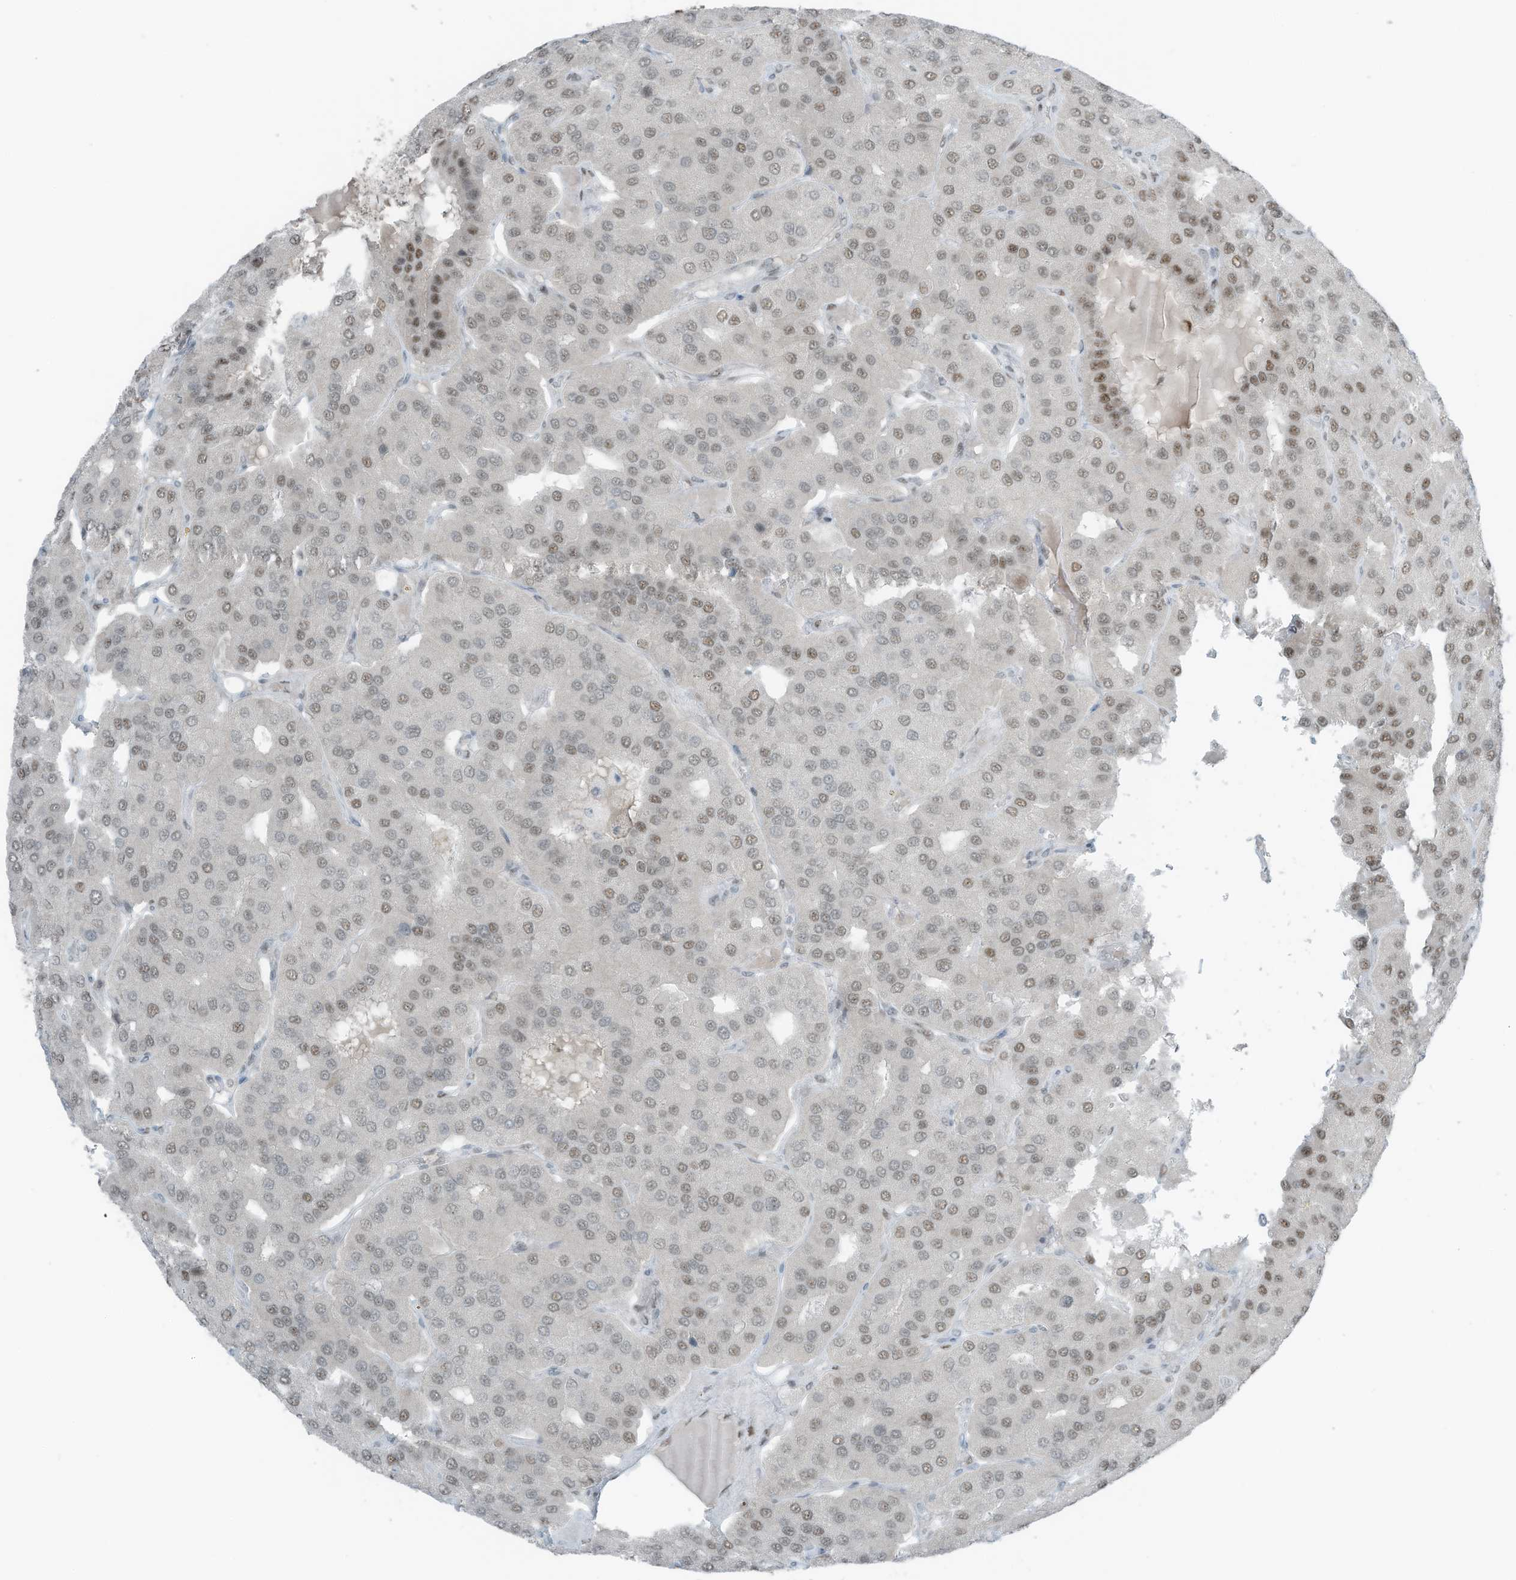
{"staining": {"intensity": "weak", "quantity": ">75%", "location": "nuclear"}, "tissue": "parathyroid gland", "cell_type": "Glandular cells", "image_type": "normal", "snomed": [{"axis": "morphology", "description": "Normal tissue, NOS"}, {"axis": "morphology", "description": "Adenoma, NOS"}, {"axis": "topography", "description": "Parathyroid gland"}], "caption": "A brown stain highlights weak nuclear positivity of a protein in glandular cells of benign human parathyroid gland. (brown staining indicates protein expression, while blue staining denotes nuclei).", "gene": "WRNIP1", "patient": {"sex": "female", "age": 86}}